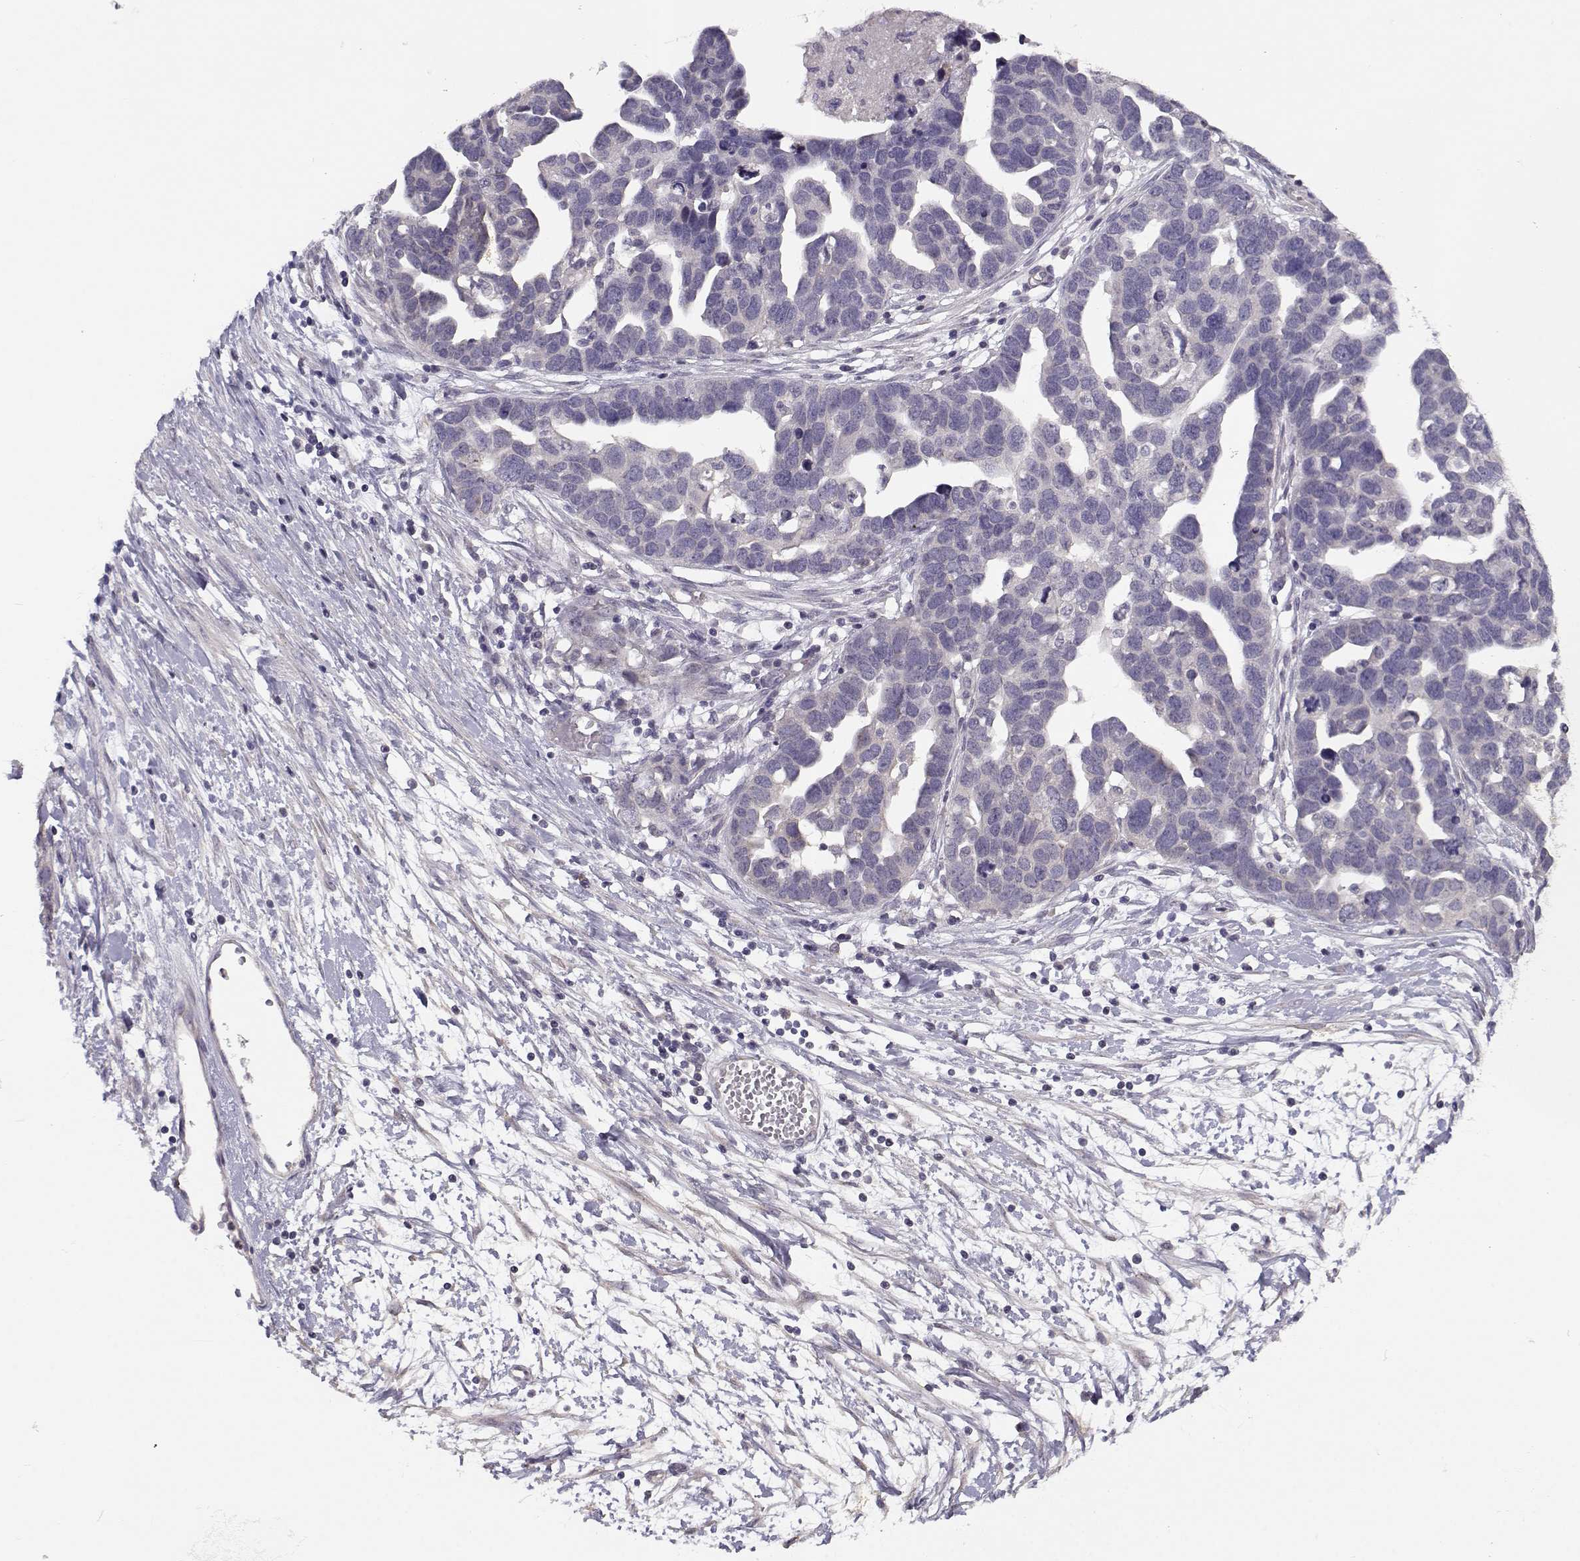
{"staining": {"intensity": "negative", "quantity": "none", "location": "none"}, "tissue": "ovarian cancer", "cell_type": "Tumor cells", "image_type": "cancer", "snomed": [{"axis": "morphology", "description": "Cystadenocarcinoma, serous, NOS"}, {"axis": "topography", "description": "Ovary"}], "caption": "DAB (3,3'-diaminobenzidine) immunohistochemical staining of ovarian serous cystadenocarcinoma displays no significant expression in tumor cells.", "gene": "TMEM145", "patient": {"sex": "female", "age": 54}}